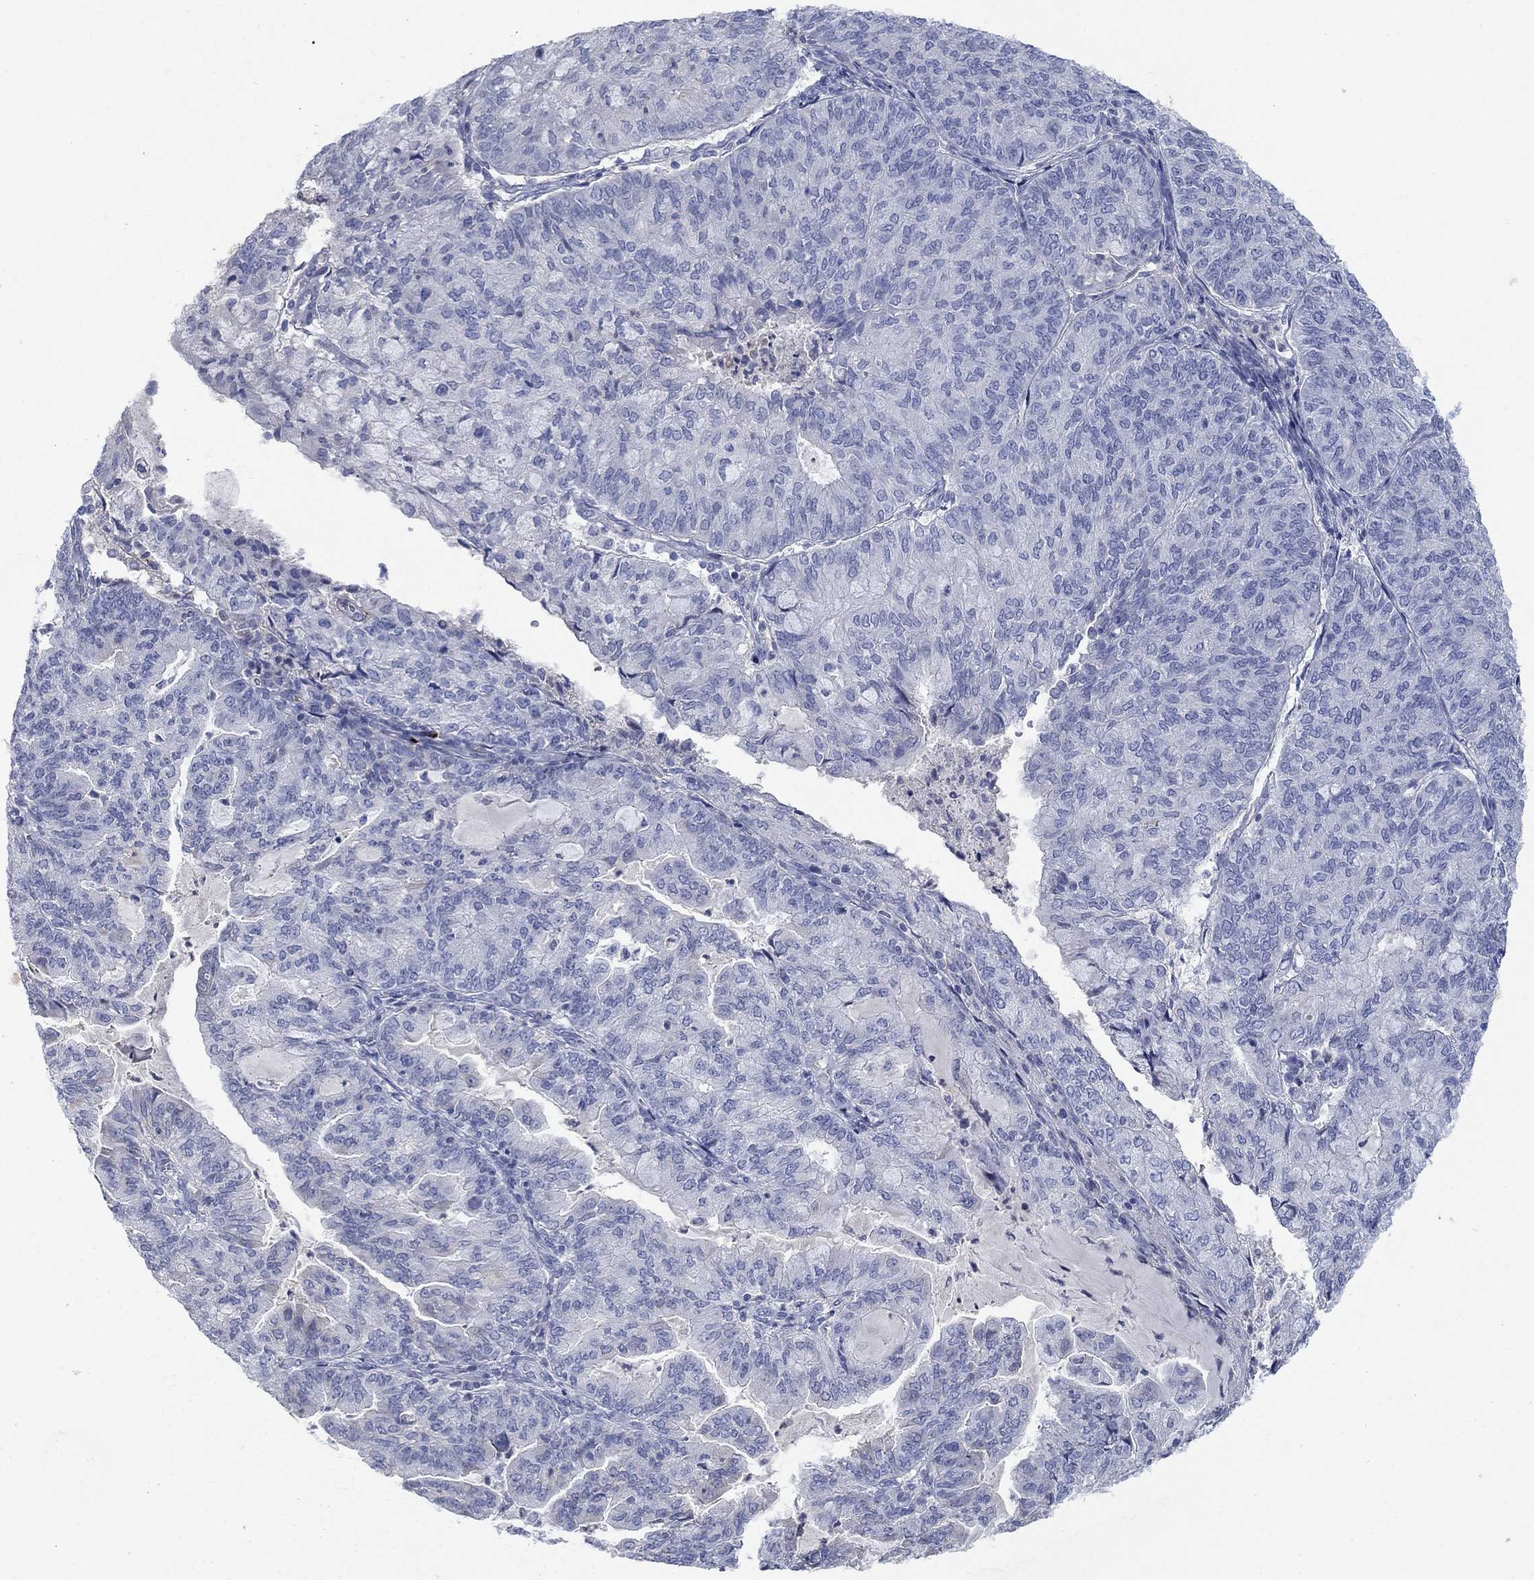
{"staining": {"intensity": "negative", "quantity": "none", "location": "none"}, "tissue": "endometrial cancer", "cell_type": "Tumor cells", "image_type": "cancer", "snomed": [{"axis": "morphology", "description": "Adenocarcinoma, NOS"}, {"axis": "topography", "description": "Endometrium"}], "caption": "High power microscopy image of an IHC photomicrograph of endometrial cancer (adenocarcinoma), revealing no significant positivity in tumor cells.", "gene": "TMEM249", "patient": {"sex": "female", "age": 82}}